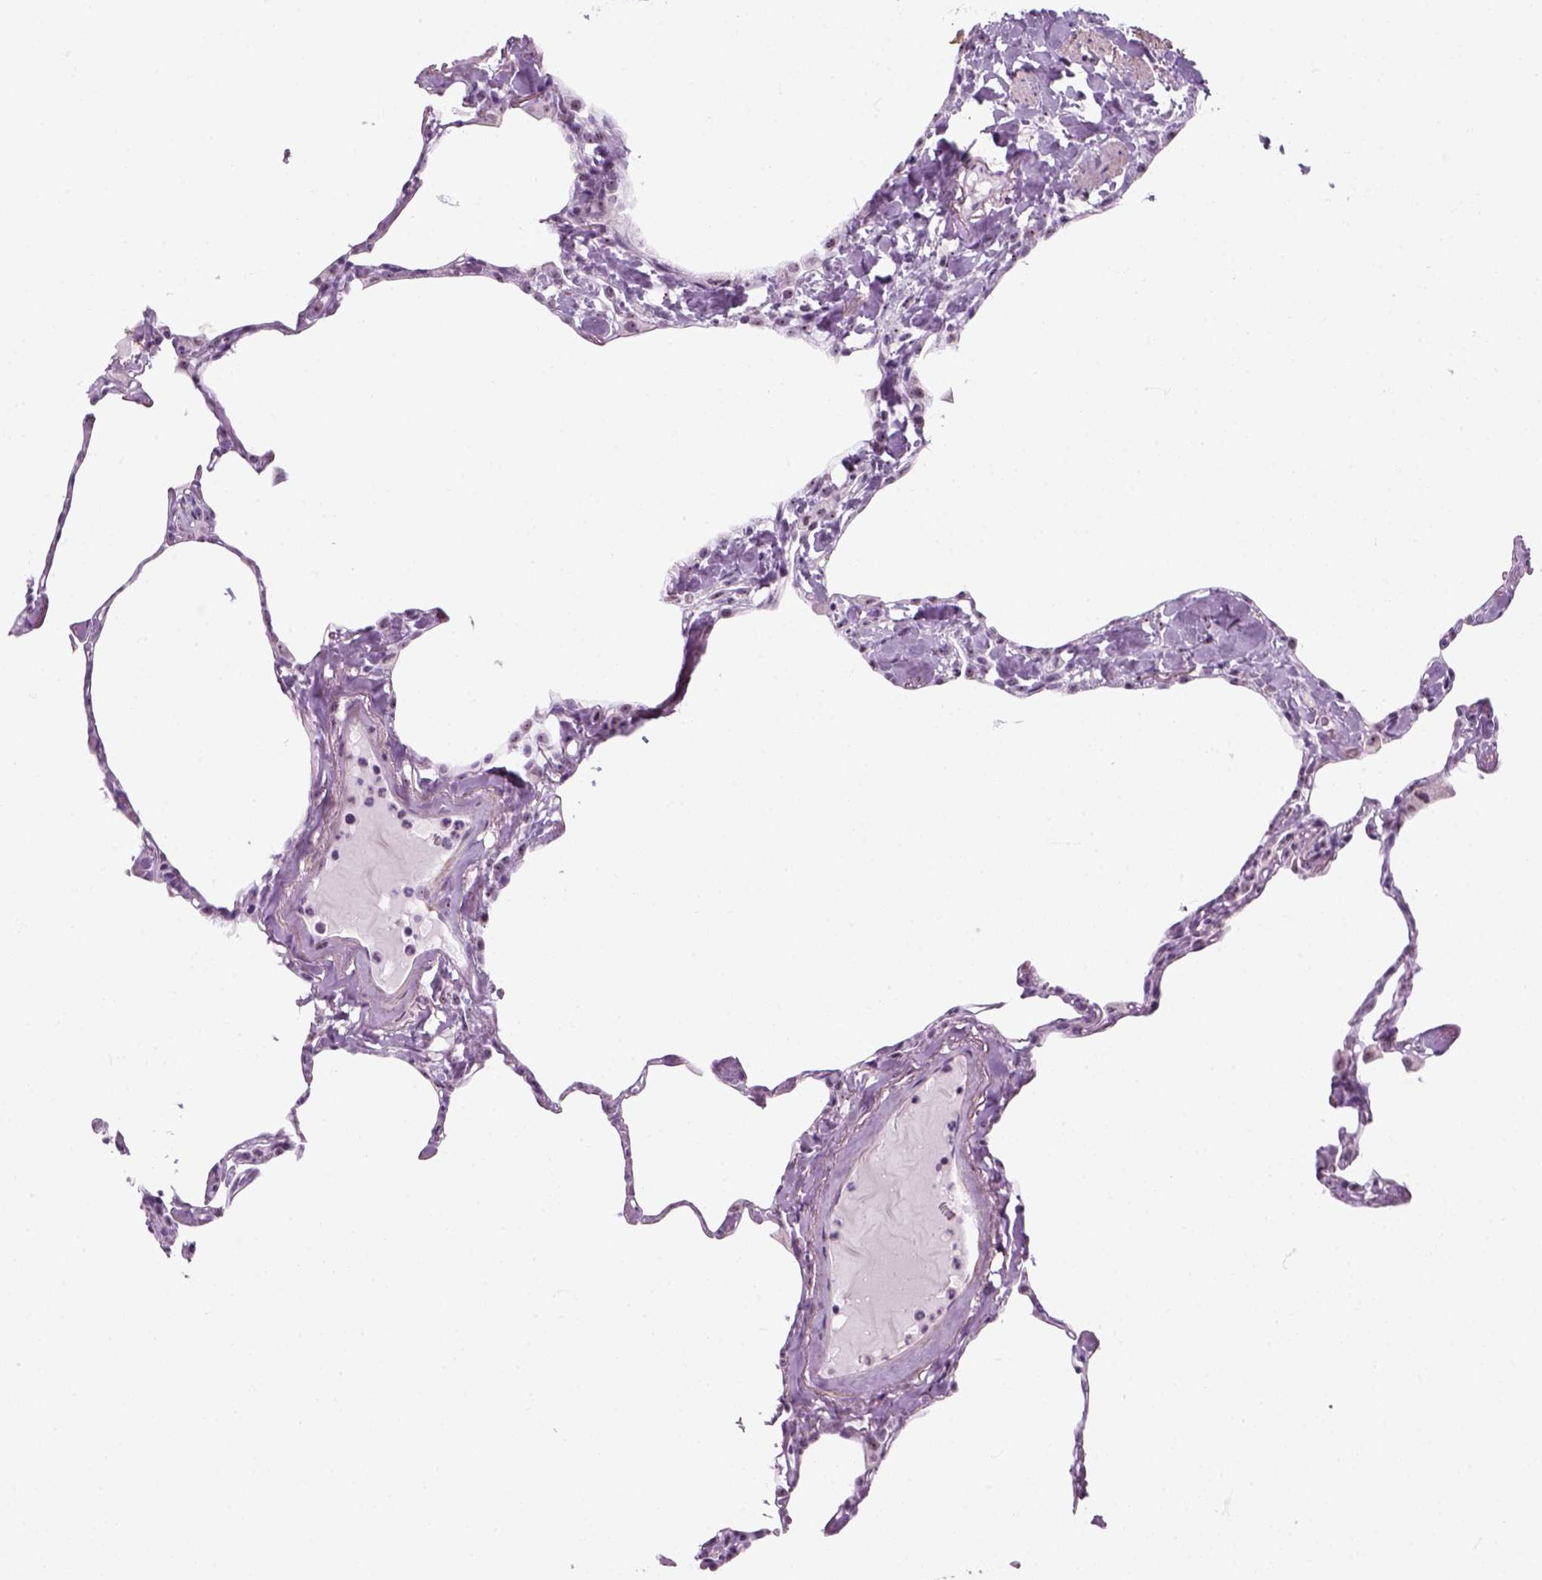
{"staining": {"intensity": "negative", "quantity": "none", "location": "none"}, "tissue": "lung", "cell_type": "Alveolar cells", "image_type": "normal", "snomed": [{"axis": "morphology", "description": "Normal tissue, NOS"}, {"axis": "topography", "description": "Lung"}], "caption": "DAB immunohistochemical staining of unremarkable lung displays no significant expression in alveolar cells.", "gene": "ZNF865", "patient": {"sex": "male", "age": 65}}